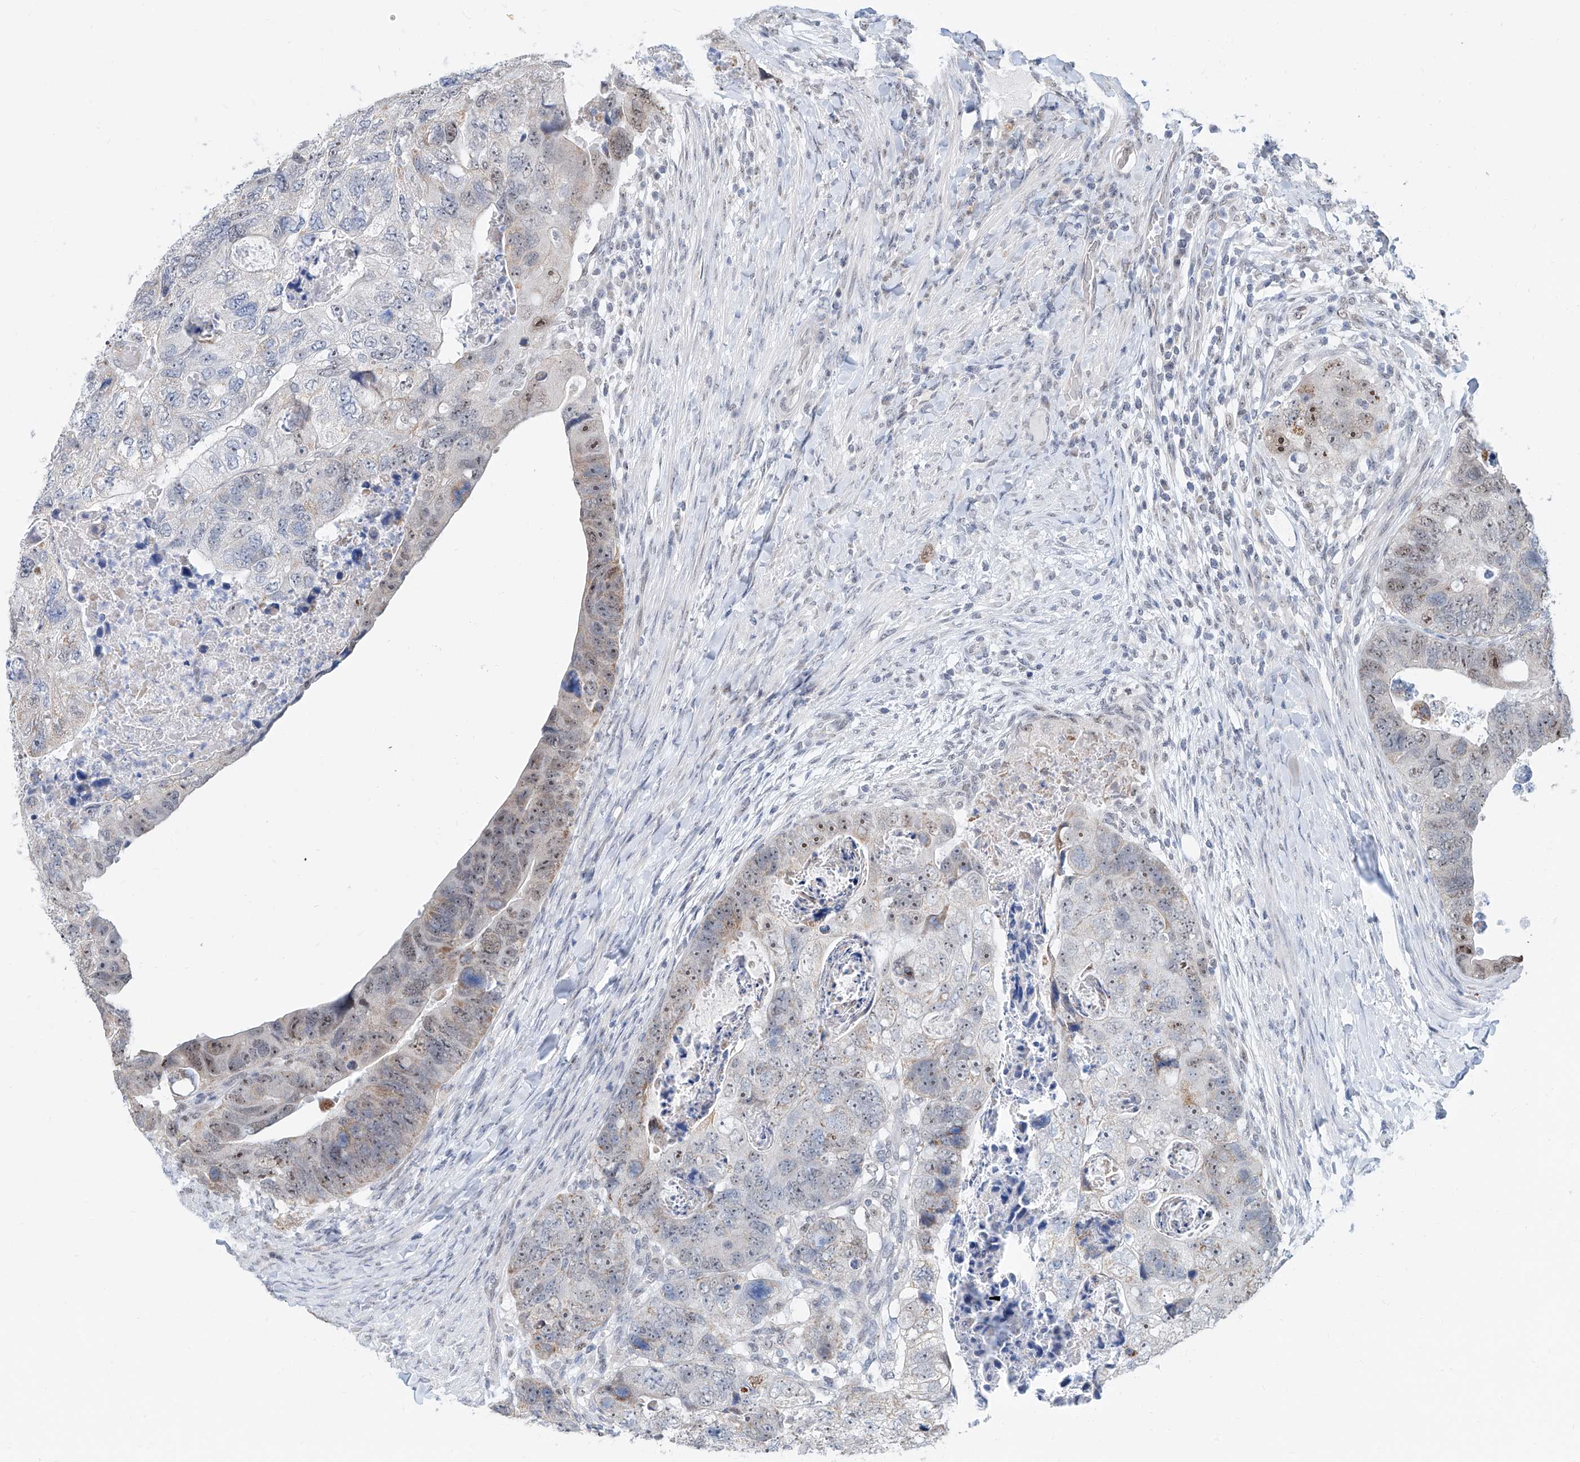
{"staining": {"intensity": "moderate", "quantity": "25%-75%", "location": "nuclear"}, "tissue": "colorectal cancer", "cell_type": "Tumor cells", "image_type": "cancer", "snomed": [{"axis": "morphology", "description": "Adenocarcinoma, NOS"}, {"axis": "topography", "description": "Rectum"}], "caption": "Immunohistochemical staining of human adenocarcinoma (colorectal) shows medium levels of moderate nuclear protein staining in approximately 25%-75% of tumor cells.", "gene": "SDE2", "patient": {"sex": "male", "age": 59}}